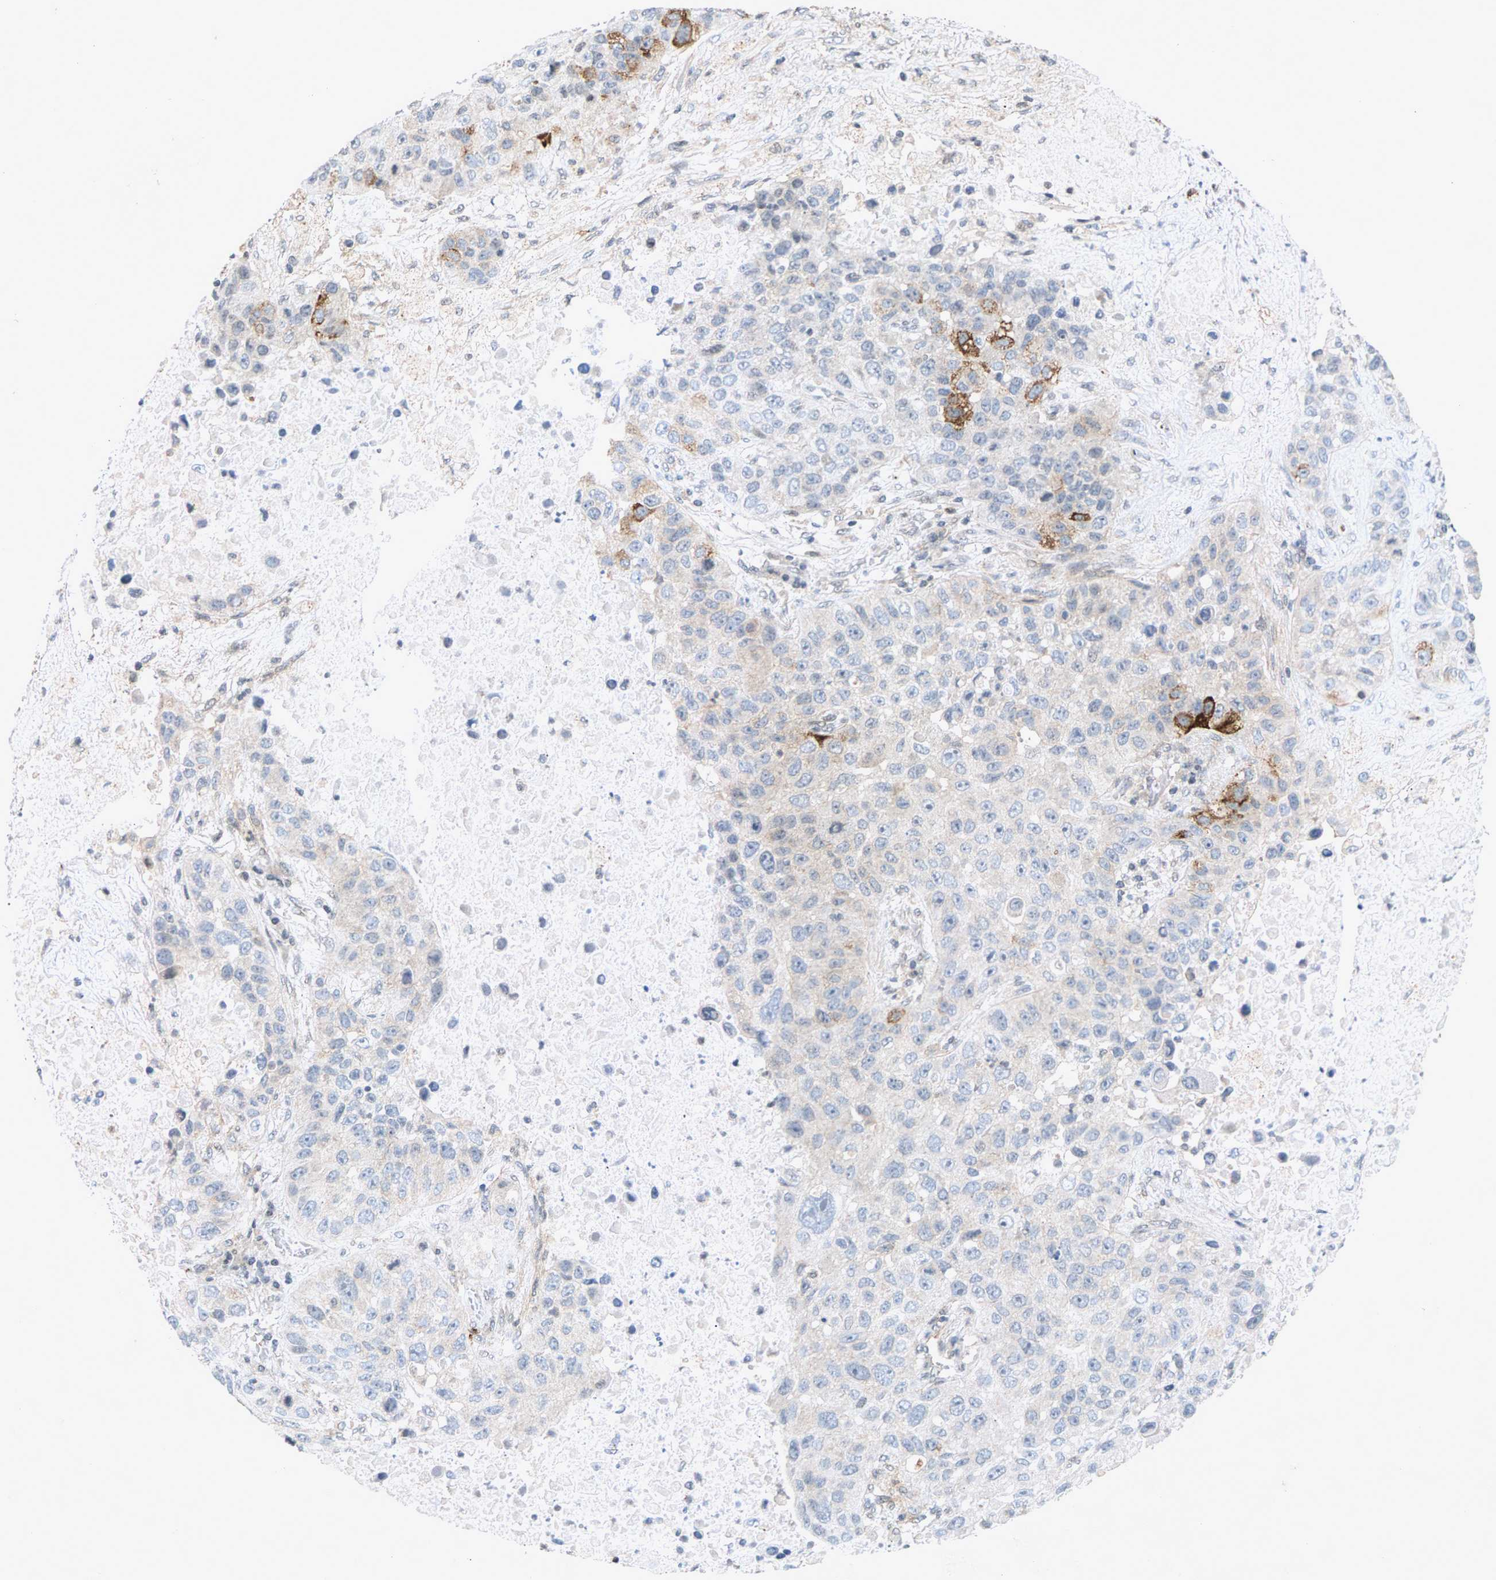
{"staining": {"intensity": "strong", "quantity": "<25%", "location": "cytoplasmic/membranous"}, "tissue": "lung cancer", "cell_type": "Tumor cells", "image_type": "cancer", "snomed": [{"axis": "morphology", "description": "Squamous cell carcinoma, NOS"}, {"axis": "topography", "description": "Lung"}], "caption": "Tumor cells show medium levels of strong cytoplasmic/membranous positivity in approximately <25% of cells in human lung squamous cell carcinoma.", "gene": "ZPR1", "patient": {"sex": "male", "age": 57}}